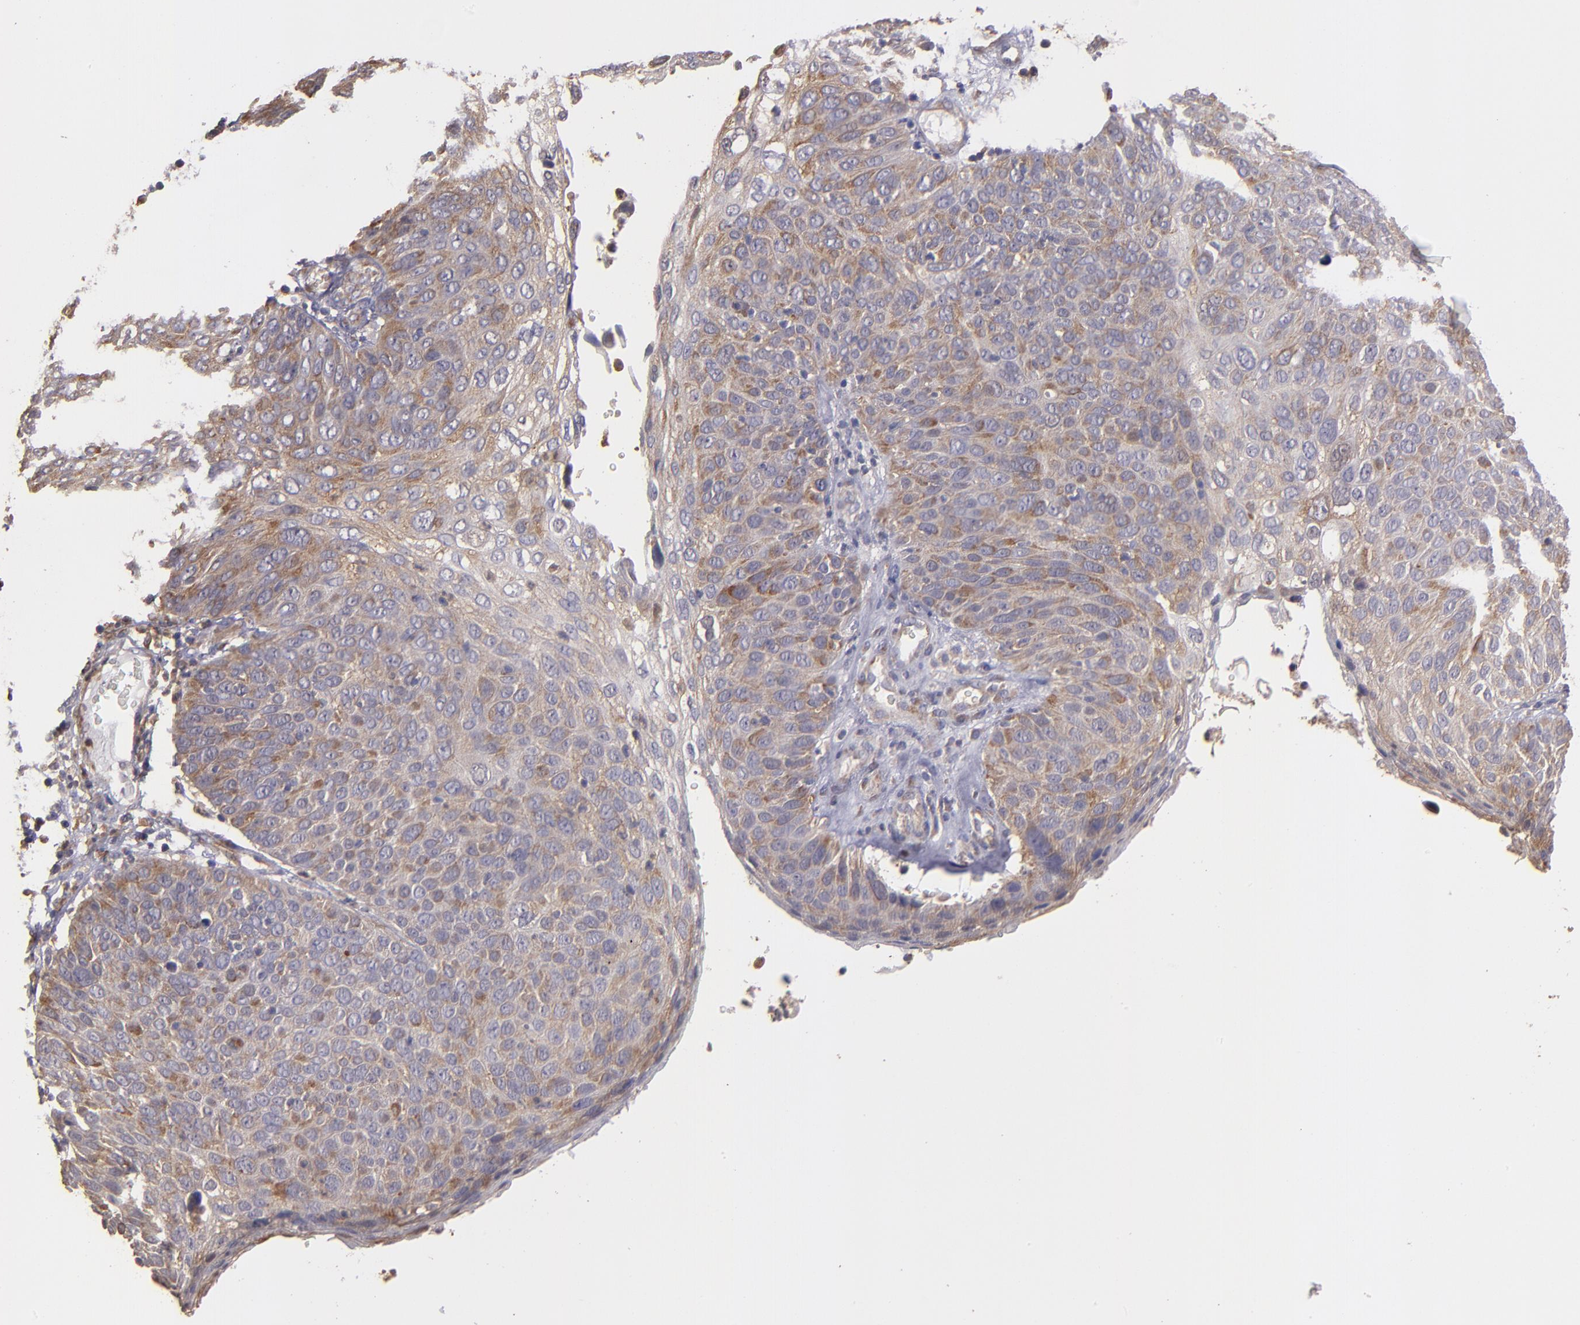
{"staining": {"intensity": "moderate", "quantity": "25%-75%", "location": "cytoplasmic/membranous"}, "tissue": "skin cancer", "cell_type": "Tumor cells", "image_type": "cancer", "snomed": [{"axis": "morphology", "description": "Squamous cell carcinoma, NOS"}, {"axis": "topography", "description": "Skin"}], "caption": "A brown stain labels moderate cytoplasmic/membranous positivity of a protein in human skin squamous cell carcinoma tumor cells.", "gene": "CARS1", "patient": {"sex": "male", "age": 87}}